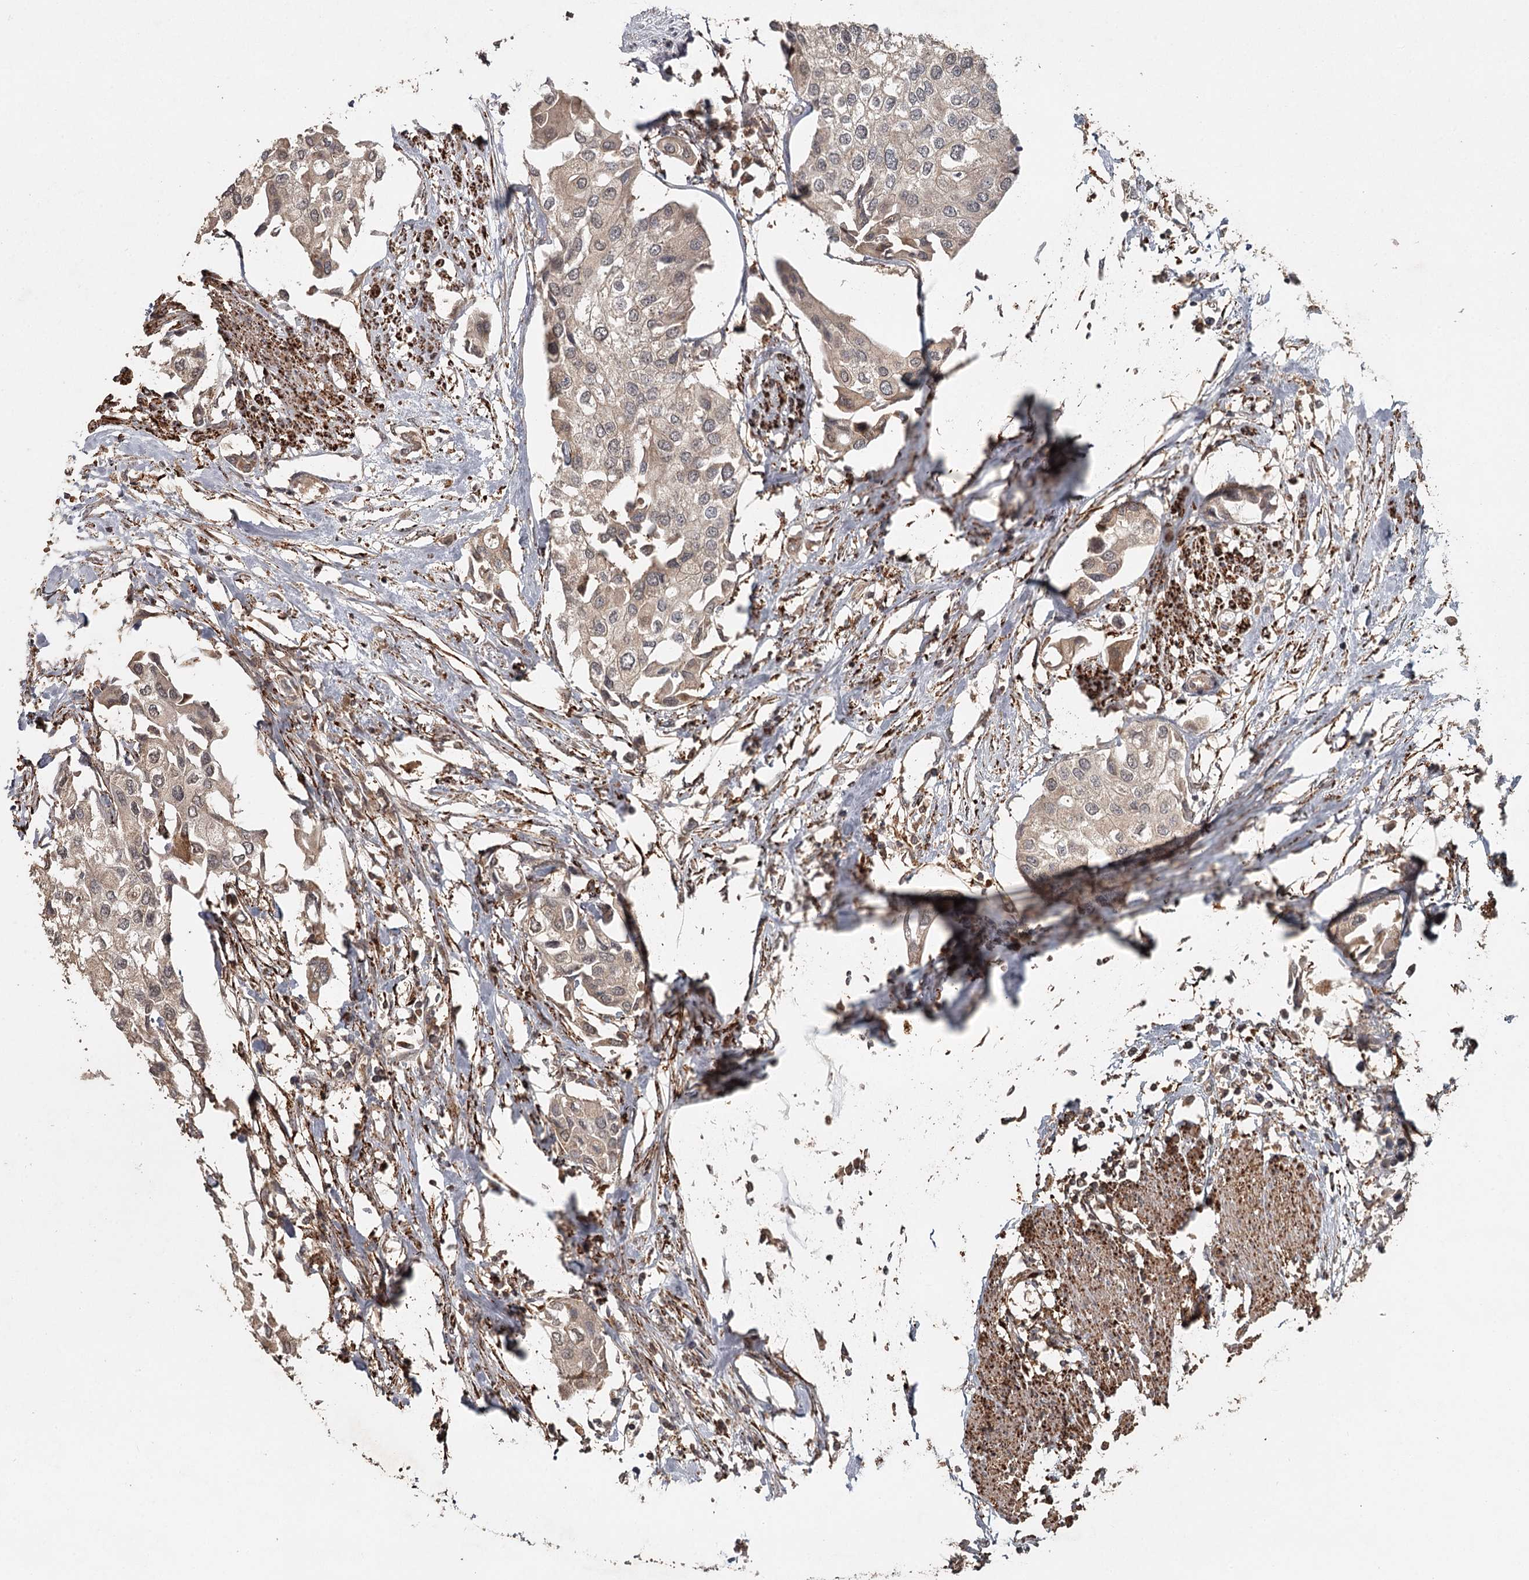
{"staining": {"intensity": "weak", "quantity": "<25%", "location": "cytoplasmic/membranous"}, "tissue": "urothelial cancer", "cell_type": "Tumor cells", "image_type": "cancer", "snomed": [{"axis": "morphology", "description": "Urothelial carcinoma, High grade"}, {"axis": "topography", "description": "Urinary bladder"}], "caption": "DAB (3,3'-diaminobenzidine) immunohistochemical staining of human urothelial cancer demonstrates no significant positivity in tumor cells. (DAB IHC visualized using brightfield microscopy, high magnification).", "gene": "FAXC", "patient": {"sex": "male", "age": 64}}